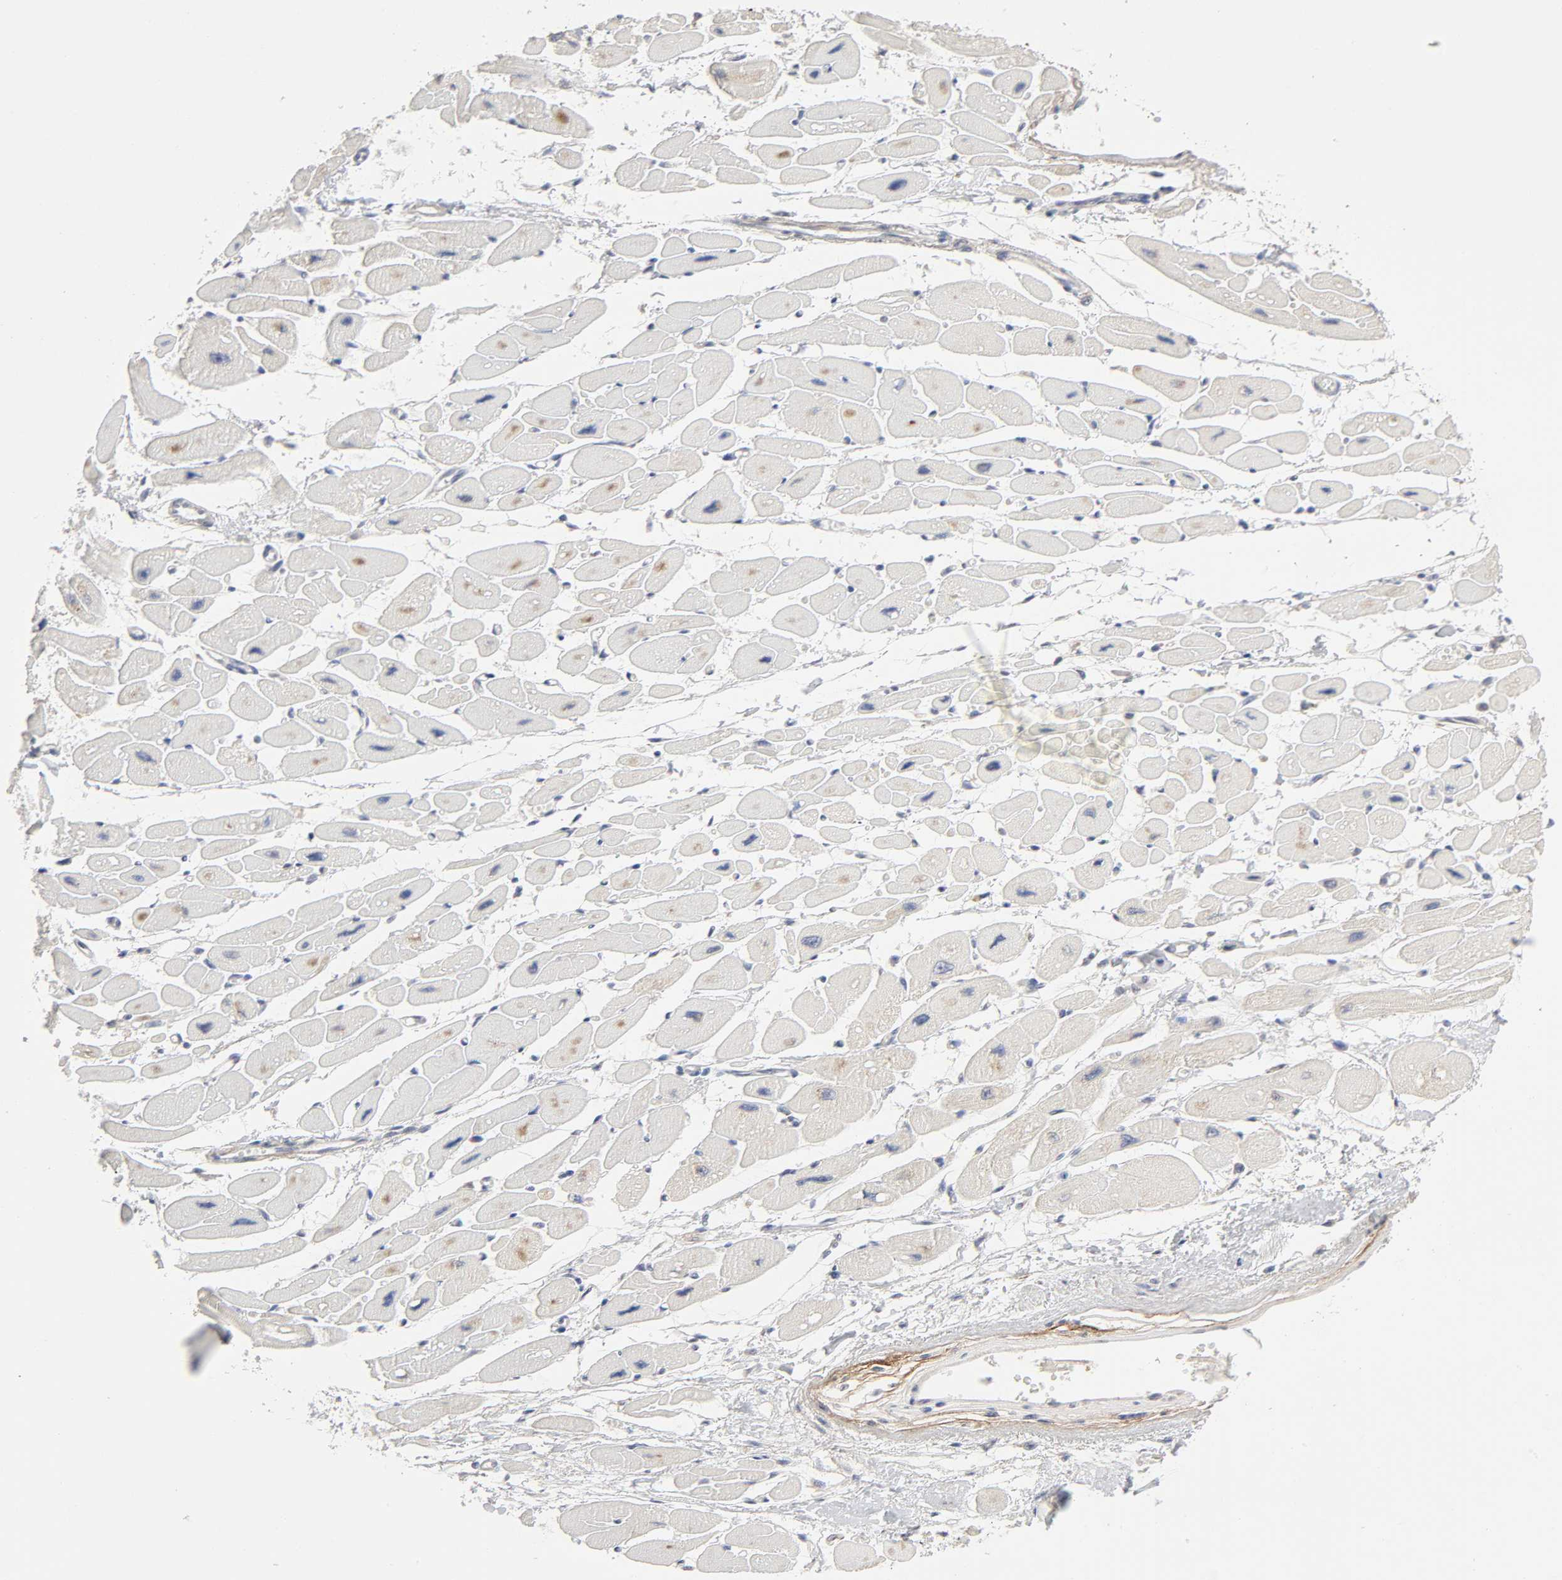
{"staining": {"intensity": "negative", "quantity": "none", "location": "none"}, "tissue": "heart muscle", "cell_type": "Cardiomyocytes", "image_type": "normal", "snomed": [{"axis": "morphology", "description": "Normal tissue, NOS"}, {"axis": "topography", "description": "Heart"}], "caption": "Heart muscle was stained to show a protein in brown. There is no significant positivity in cardiomyocytes. Nuclei are stained in blue.", "gene": "IL4R", "patient": {"sex": "female", "age": 54}}